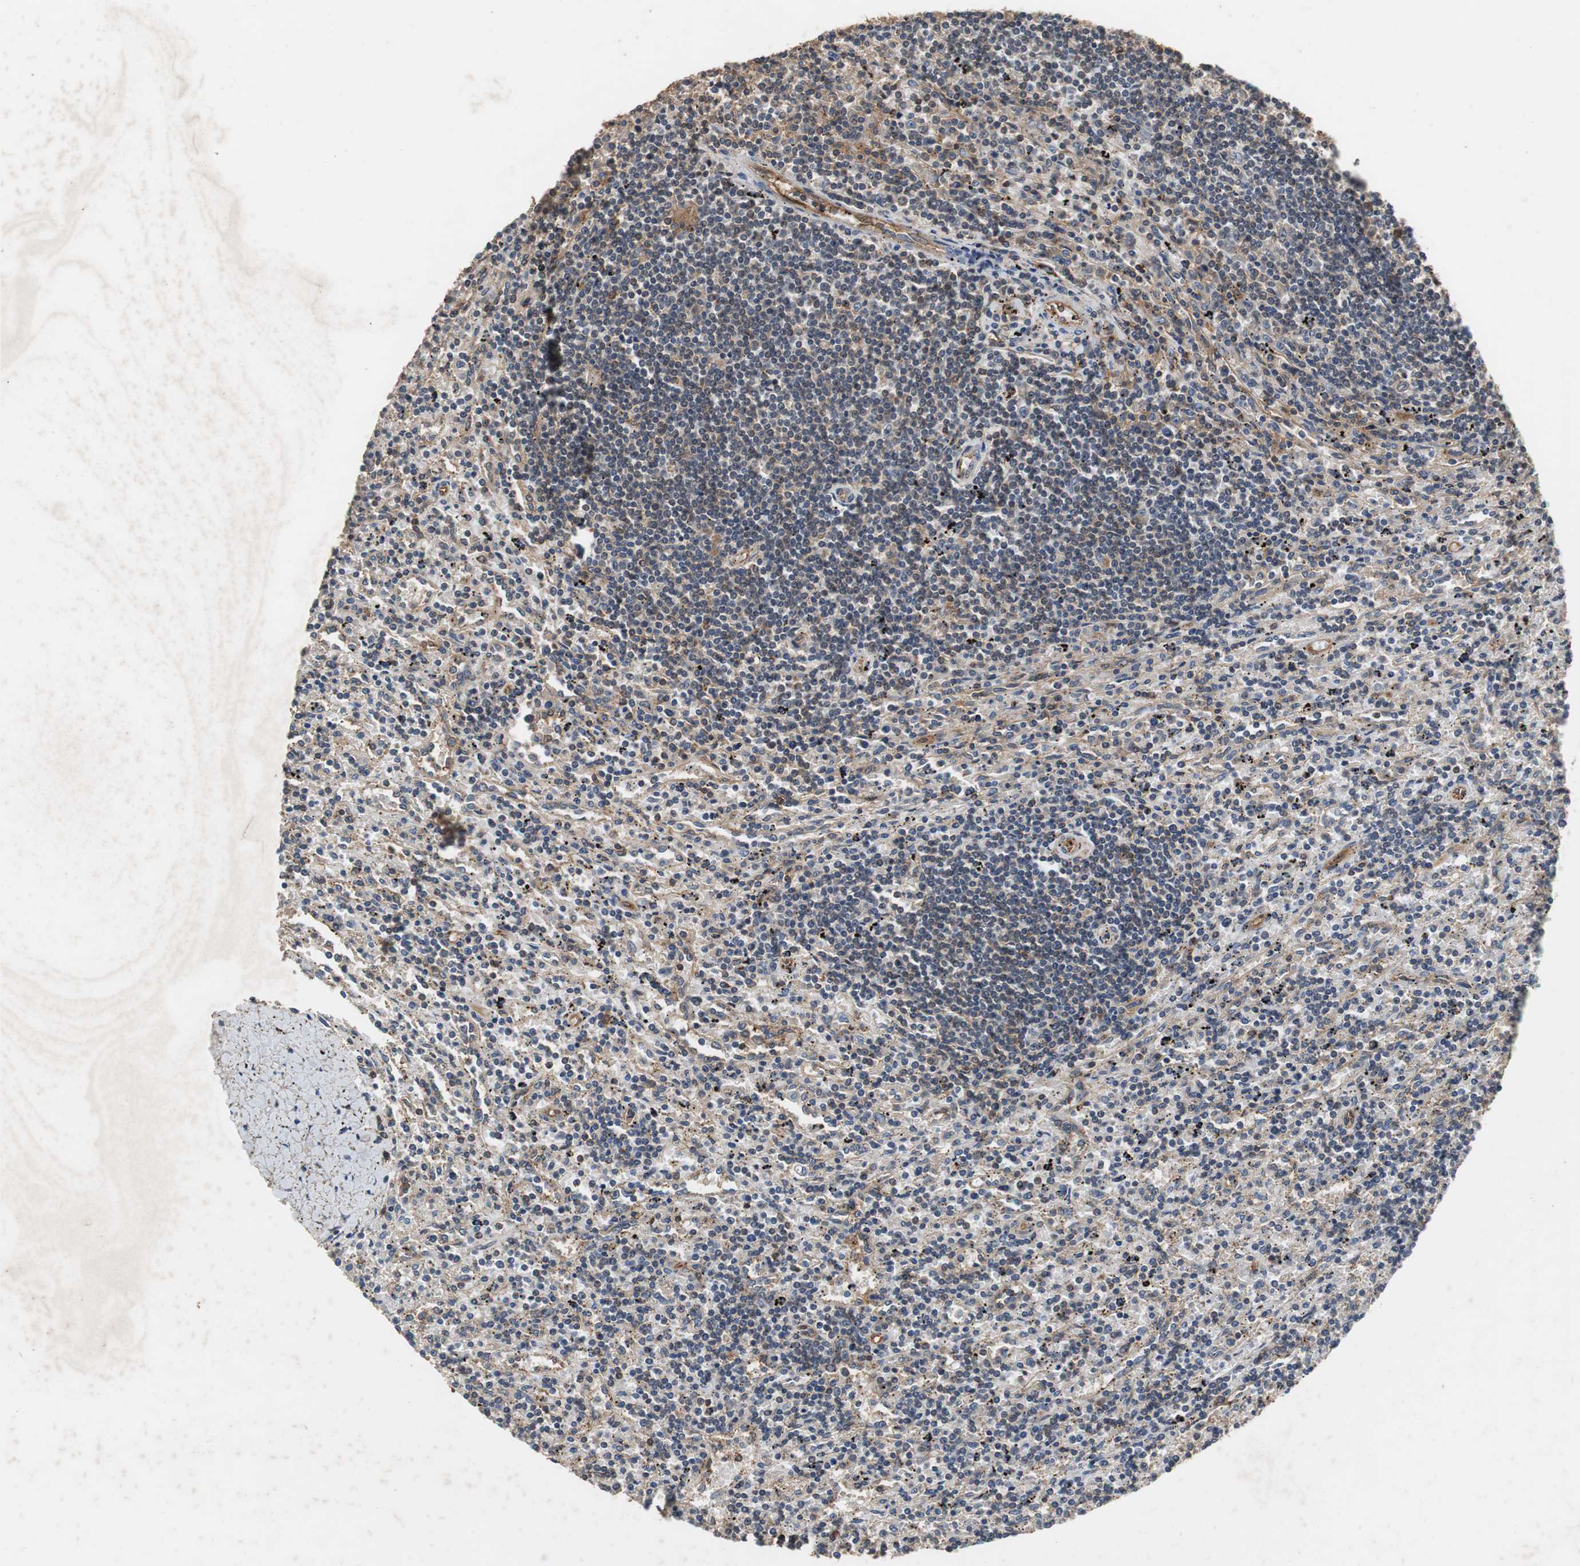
{"staining": {"intensity": "weak", "quantity": "<25%", "location": "cytoplasmic/membranous"}, "tissue": "lymphoma", "cell_type": "Tumor cells", "image_type": "cancer", "snomed": [{"axis": "morphology", "description": "Malignant lymphoma, non-Hodgkin's type, Low grade"}, {"axis": "topography", "description": "Spleen"}], "caption": "Tumor cells are negative for brown protein staining in lymphoma. (DAB immunohistochemistry with hematoxylin counter stain).", "gene": "NDRG1", "patient": {"sex": "male", "age": 76}}